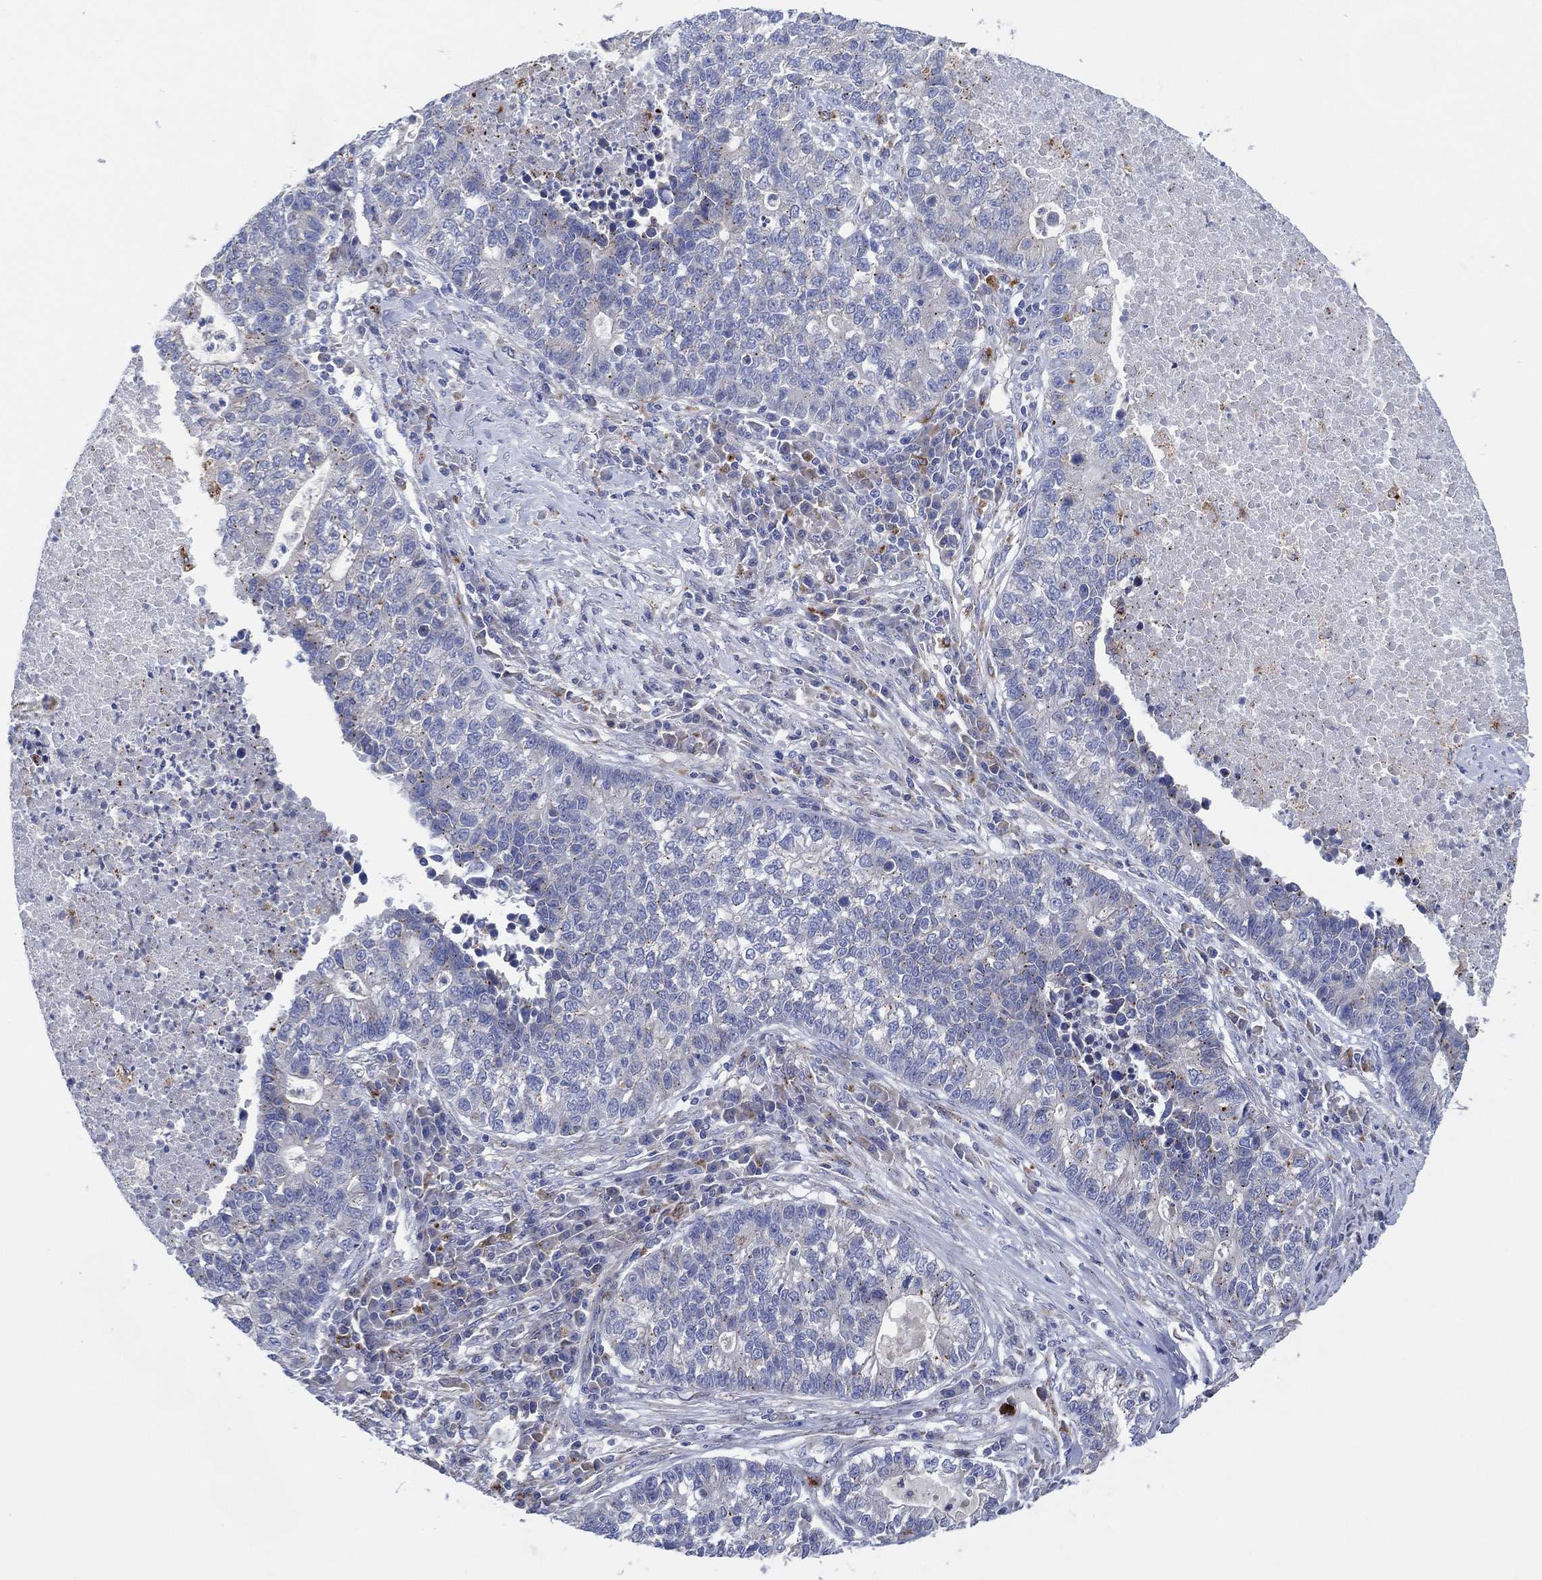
{"staining": {"intensity": "negative", "quantity": "none", "location": "none"}, "tissue": "lung cancer", "cell_type": "Tumor cells", "image_type": "cancer", "snomed": [{"axis": "morphology", "description": "Adenocarcinoma, NOS"}, {"axis": "topography", "description": "Lung"}], "caption": "The photomicrograph demonstrates no staining of tumor cells in lung adenocarcinoma.", "gene": "GALNS", "patient": {"sex": "male", "age": 57}}